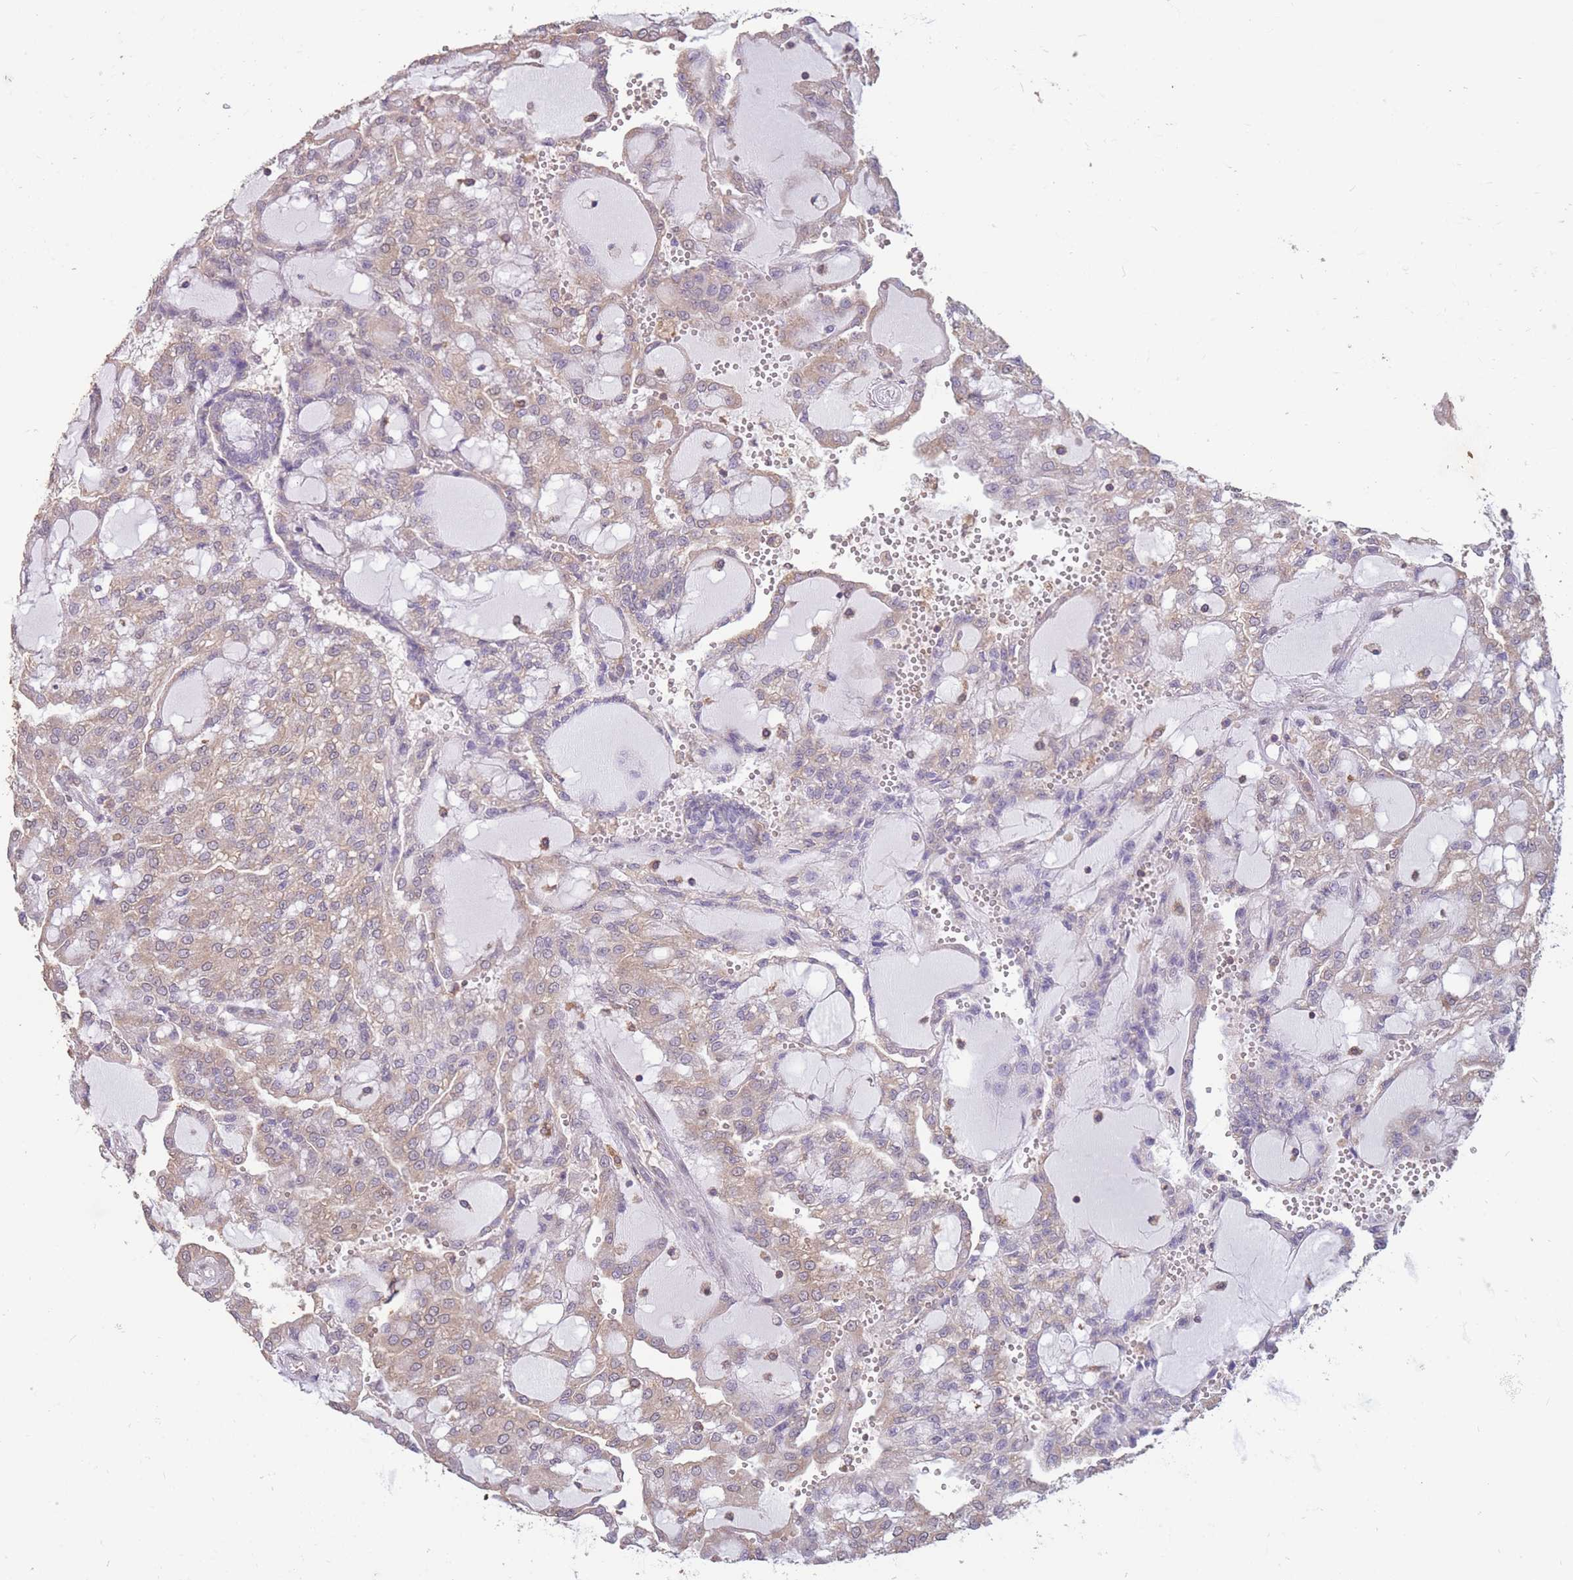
{"staining": {"intensity": "weak", "quantity": ">75%", "location": "cytoplasmic/membranous"}, "tissue": "renal cancer", "cell_type": "Tumor cells", "image_type": "cancer", "snomed": [{"axis": "morphology", "description": "Adenocarcinoma, NOS"}, {"axis": "topography", "description": "Kidney"}], "caption": "Renal cancer stained with a protein marker shows weak staining in tumor cells.", "gene": "GMIP", "patient": {"sex": "male", "age": 63}}